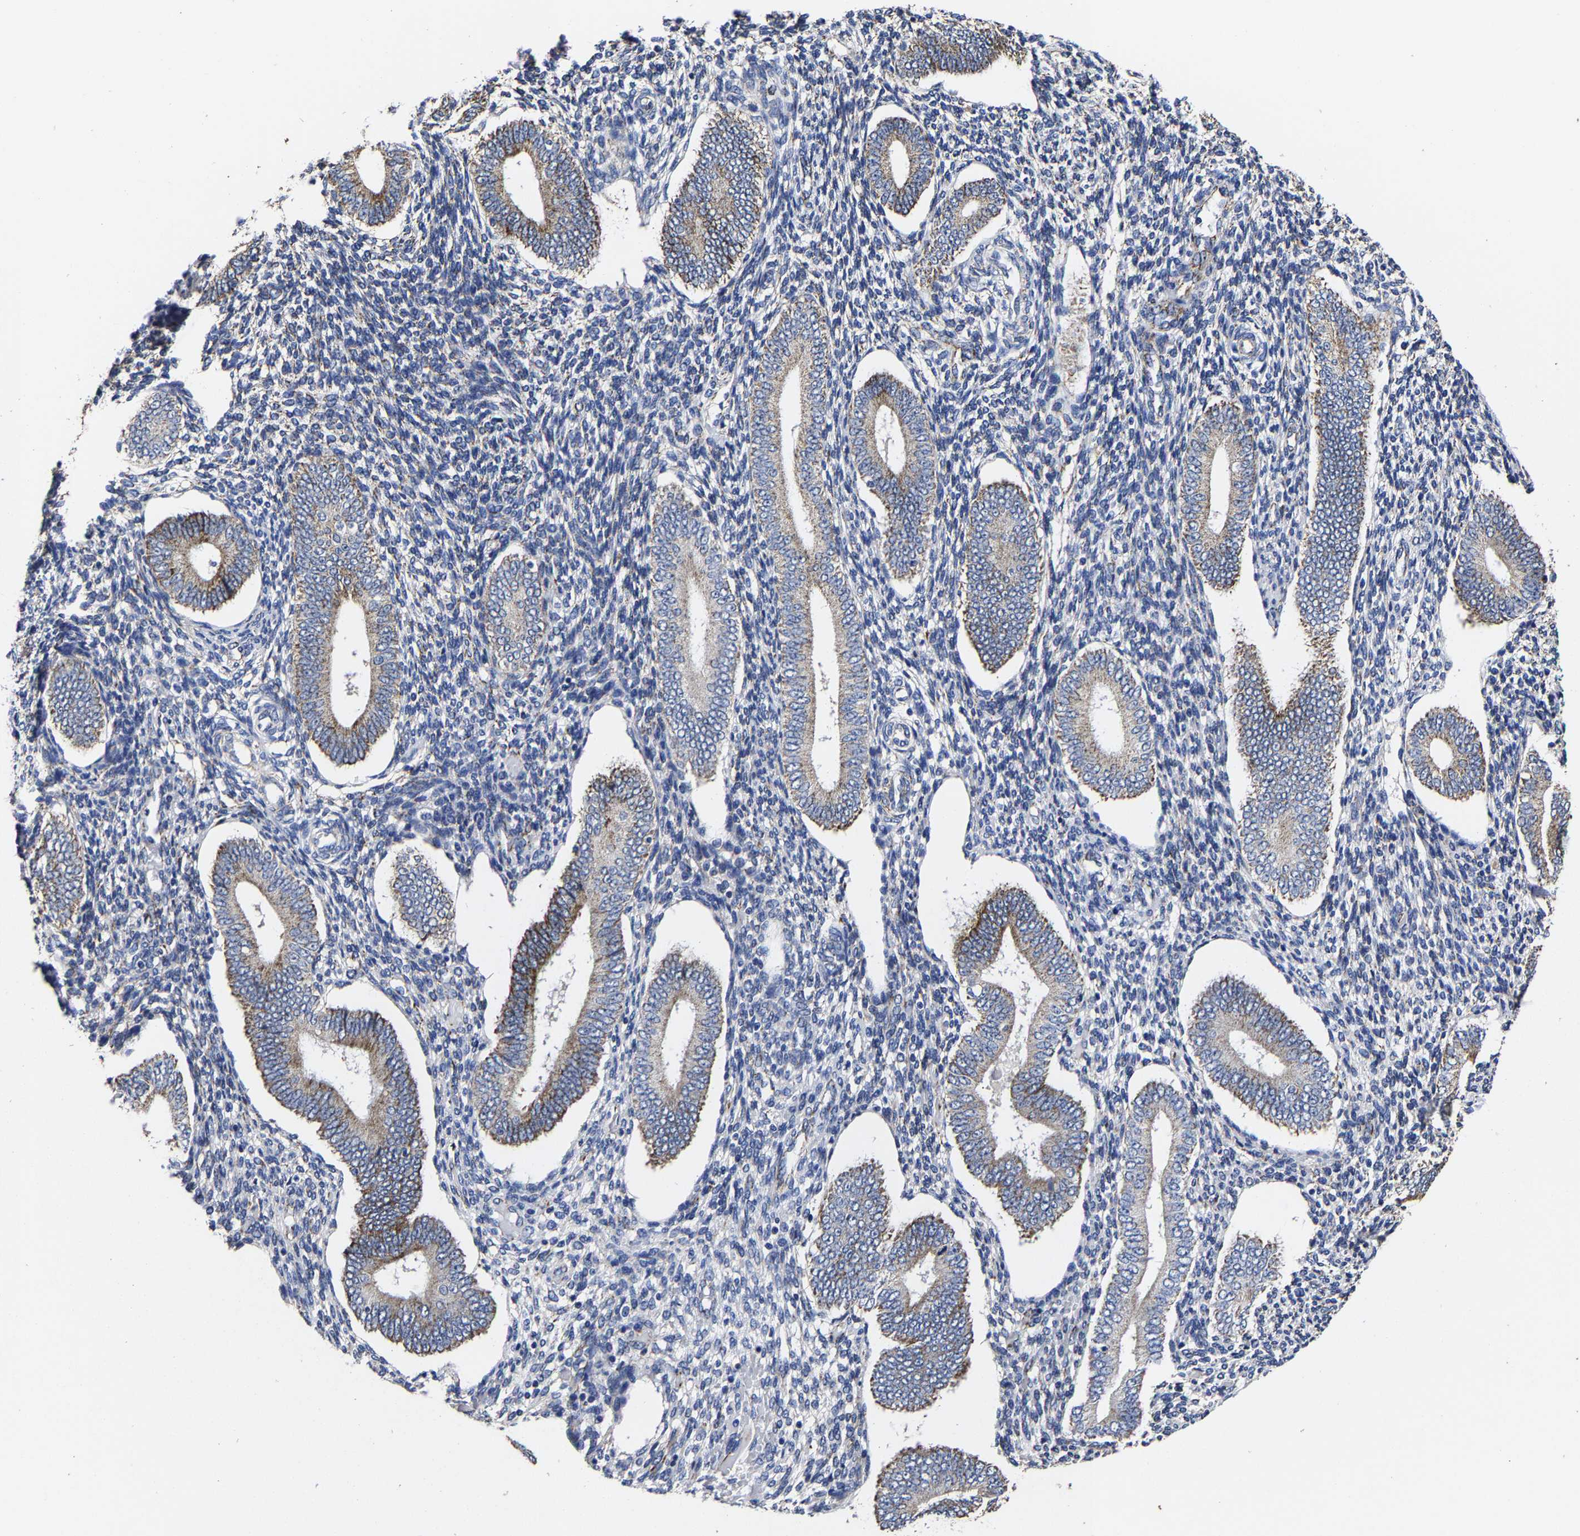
{"staining": {"intensity": "moderate", "quantity": "<25%", "location": "cytoplasmic/membranous"}, "tissue": "endometrium", "cell_type": "Cells in endometrial stroma", "image_type": "normal", "snomed": [{"axis": "morphology", "description": "Normal tissue, NOS"}, {"axis": "topography", "description": "Endometrium"}], "caption": "Cells in endometrial stroma display moderate cytoplasmic/membranous staining in approximately <25% of cells in normal endometrium. (brown staining indicates protein expression, while blue staining denotes nuclei).", "gene": "AASS", "patient": {"sex": "female", "age": 42}}